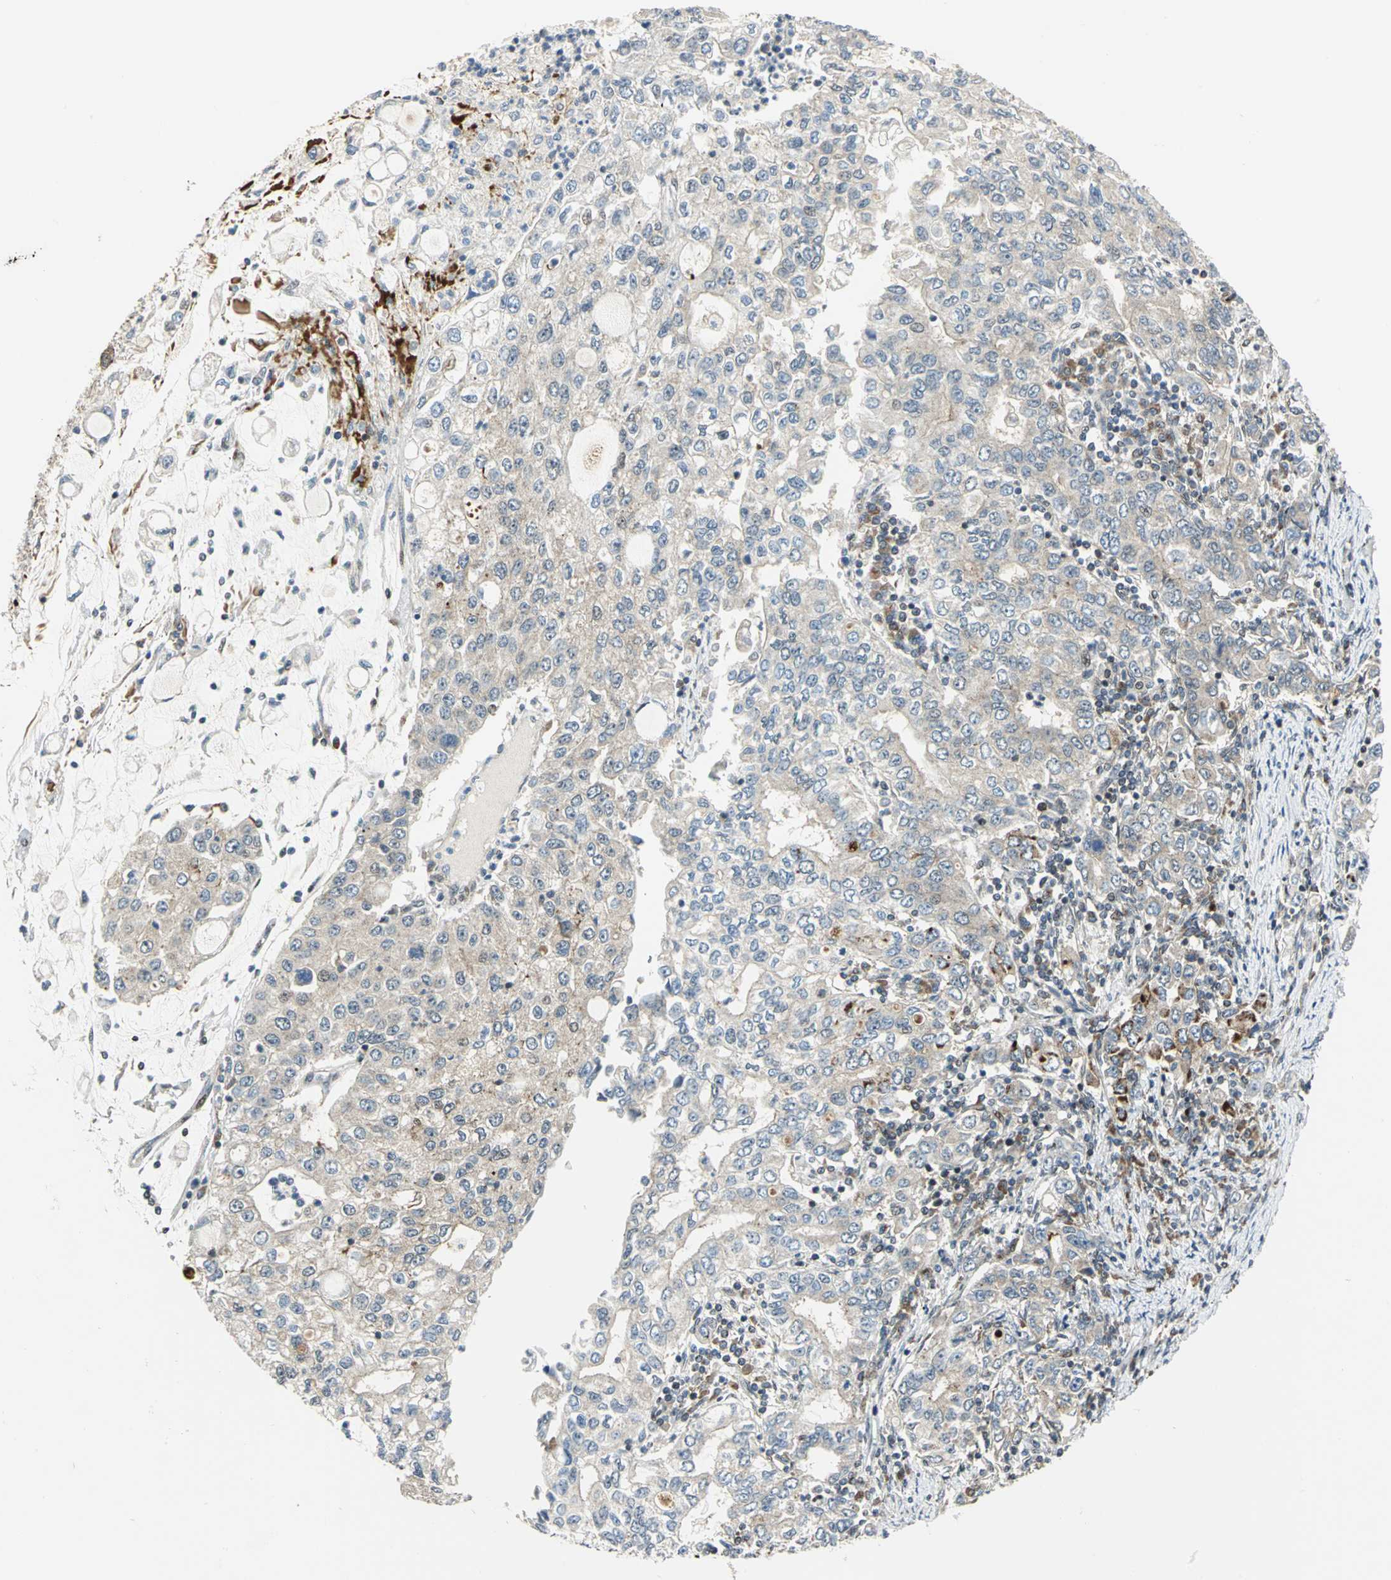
{"staining": {"intensity": "weak", "quantity": ">75%", "location": "cytoplasmic/membranous"}, "tissue": "stomach cancer", "cell_type": "Tumor cells", "image_type": "cancer", "snomed": [{"axis": "morphology", "description": "Adenocarcinoma, NOS"}, {"axis": "topography", "description": "Stomach, lower"}], "caption": "Stomach adenocarcinoma stained with DAB IHC reveals low levels of weak cytoplasmic/membranous expression in about >75% of tumor cells. (DAB IHC with brightfield microscopy, high magnification).", "gene": "ATP6V1A", "patient": {"sex": "female", "age": 72}}